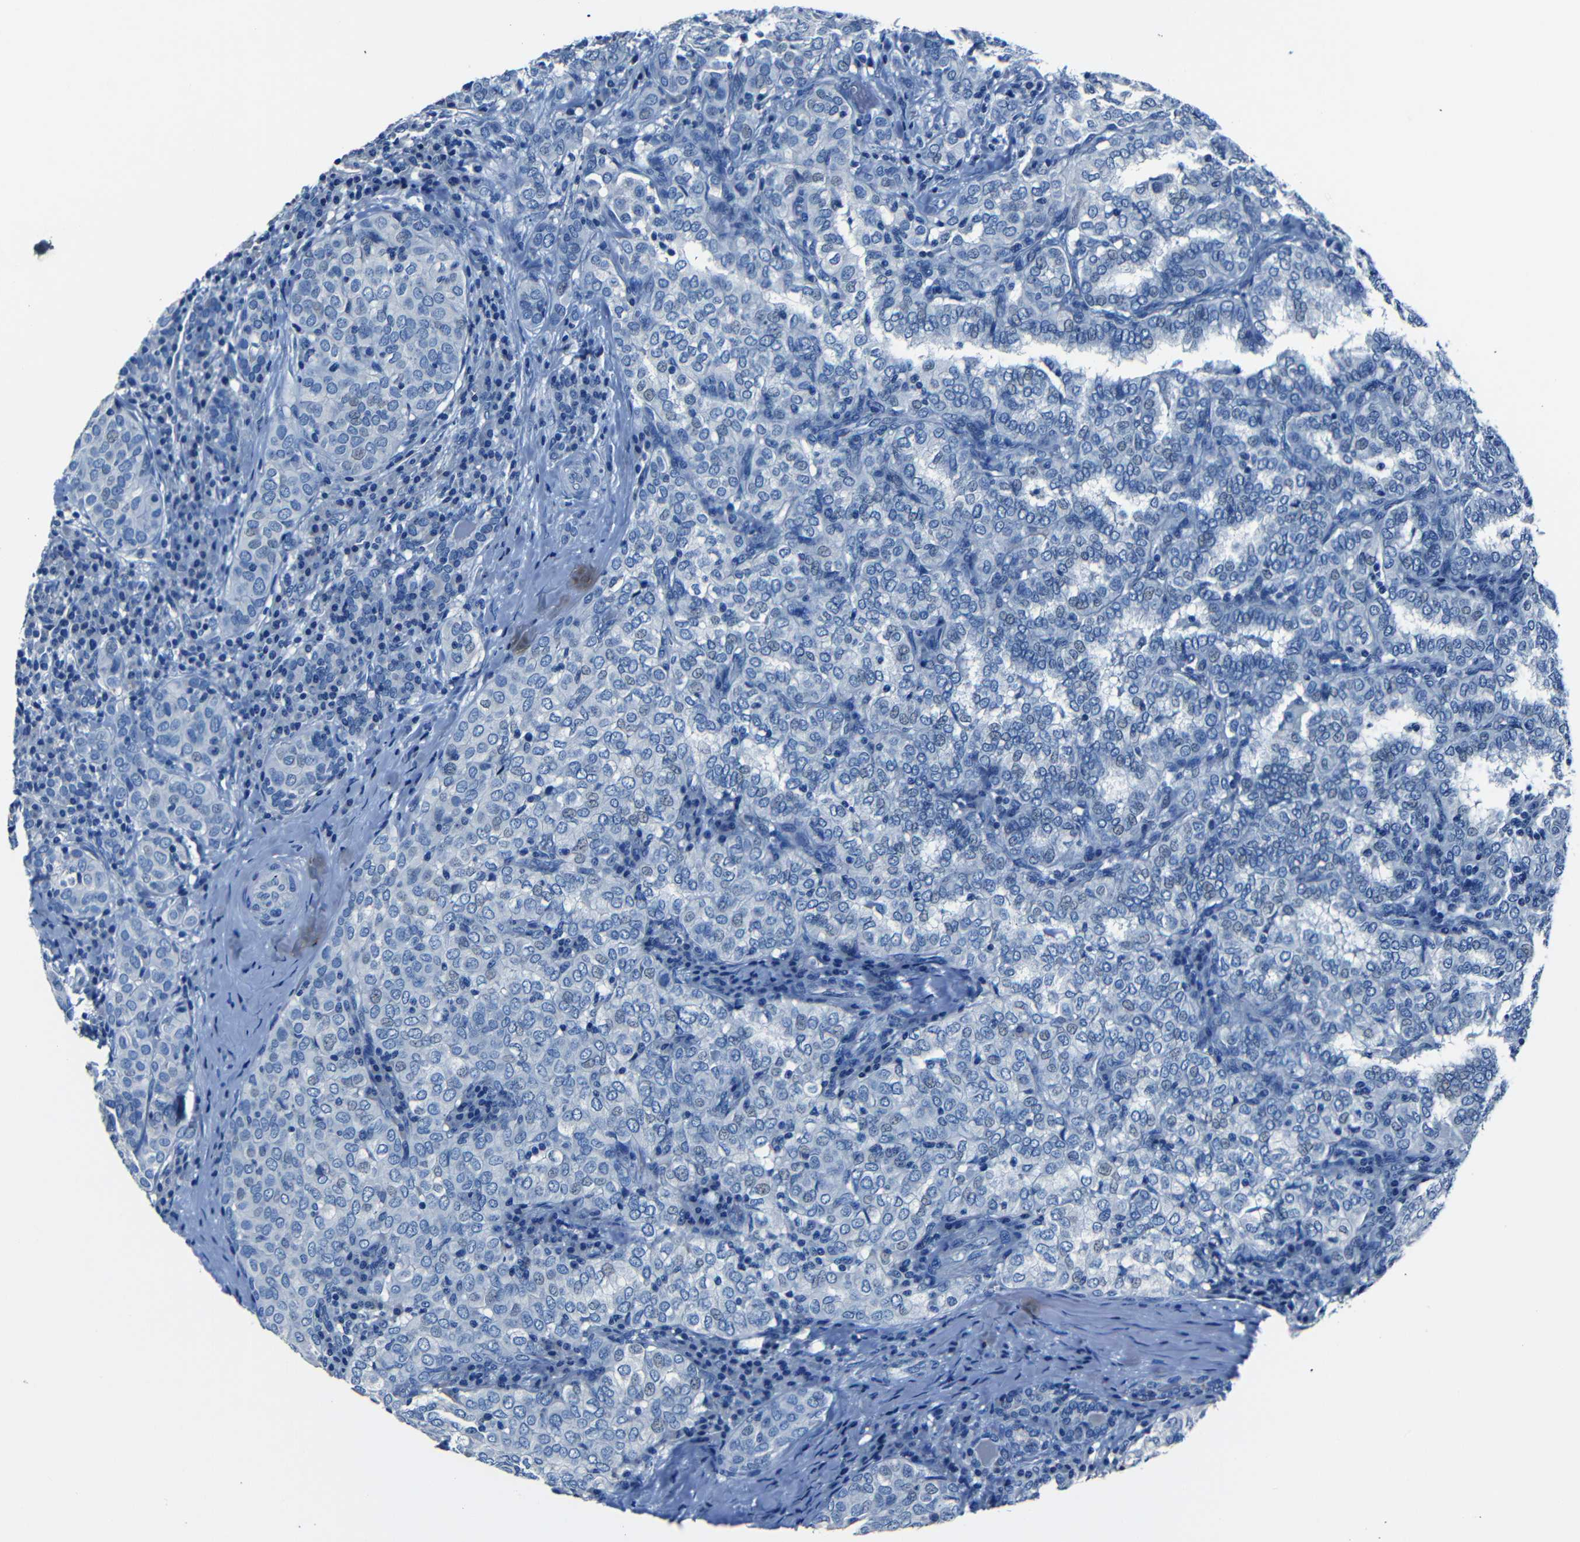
{"staining": {"intensity": "negative", "quantity": "none", "location": "none"}, "tissue": "thyroid cancer", "cell_type": "Tumor cells", "image_type": "cancer", "snomed": [{"axis": "morphology", "description": "Papillary adenocarcinoma, NOS"}, {"axis": "topography", "description": "Thyroid gland"}], "caption": "Immunohistochemistry (IHC) histopathology image of thyroid papillary adenocarcinoma stained for a protein (brown), which displays no staining in tumor cells. Brightfield microscopy of IHC stained with DAB (3,3'-diaminobenzidine) (brown) and hematoxylin (blue), captured at high magnification.", "gene": "NCMAP", "patient": {"sex": "female", "age": 30}}